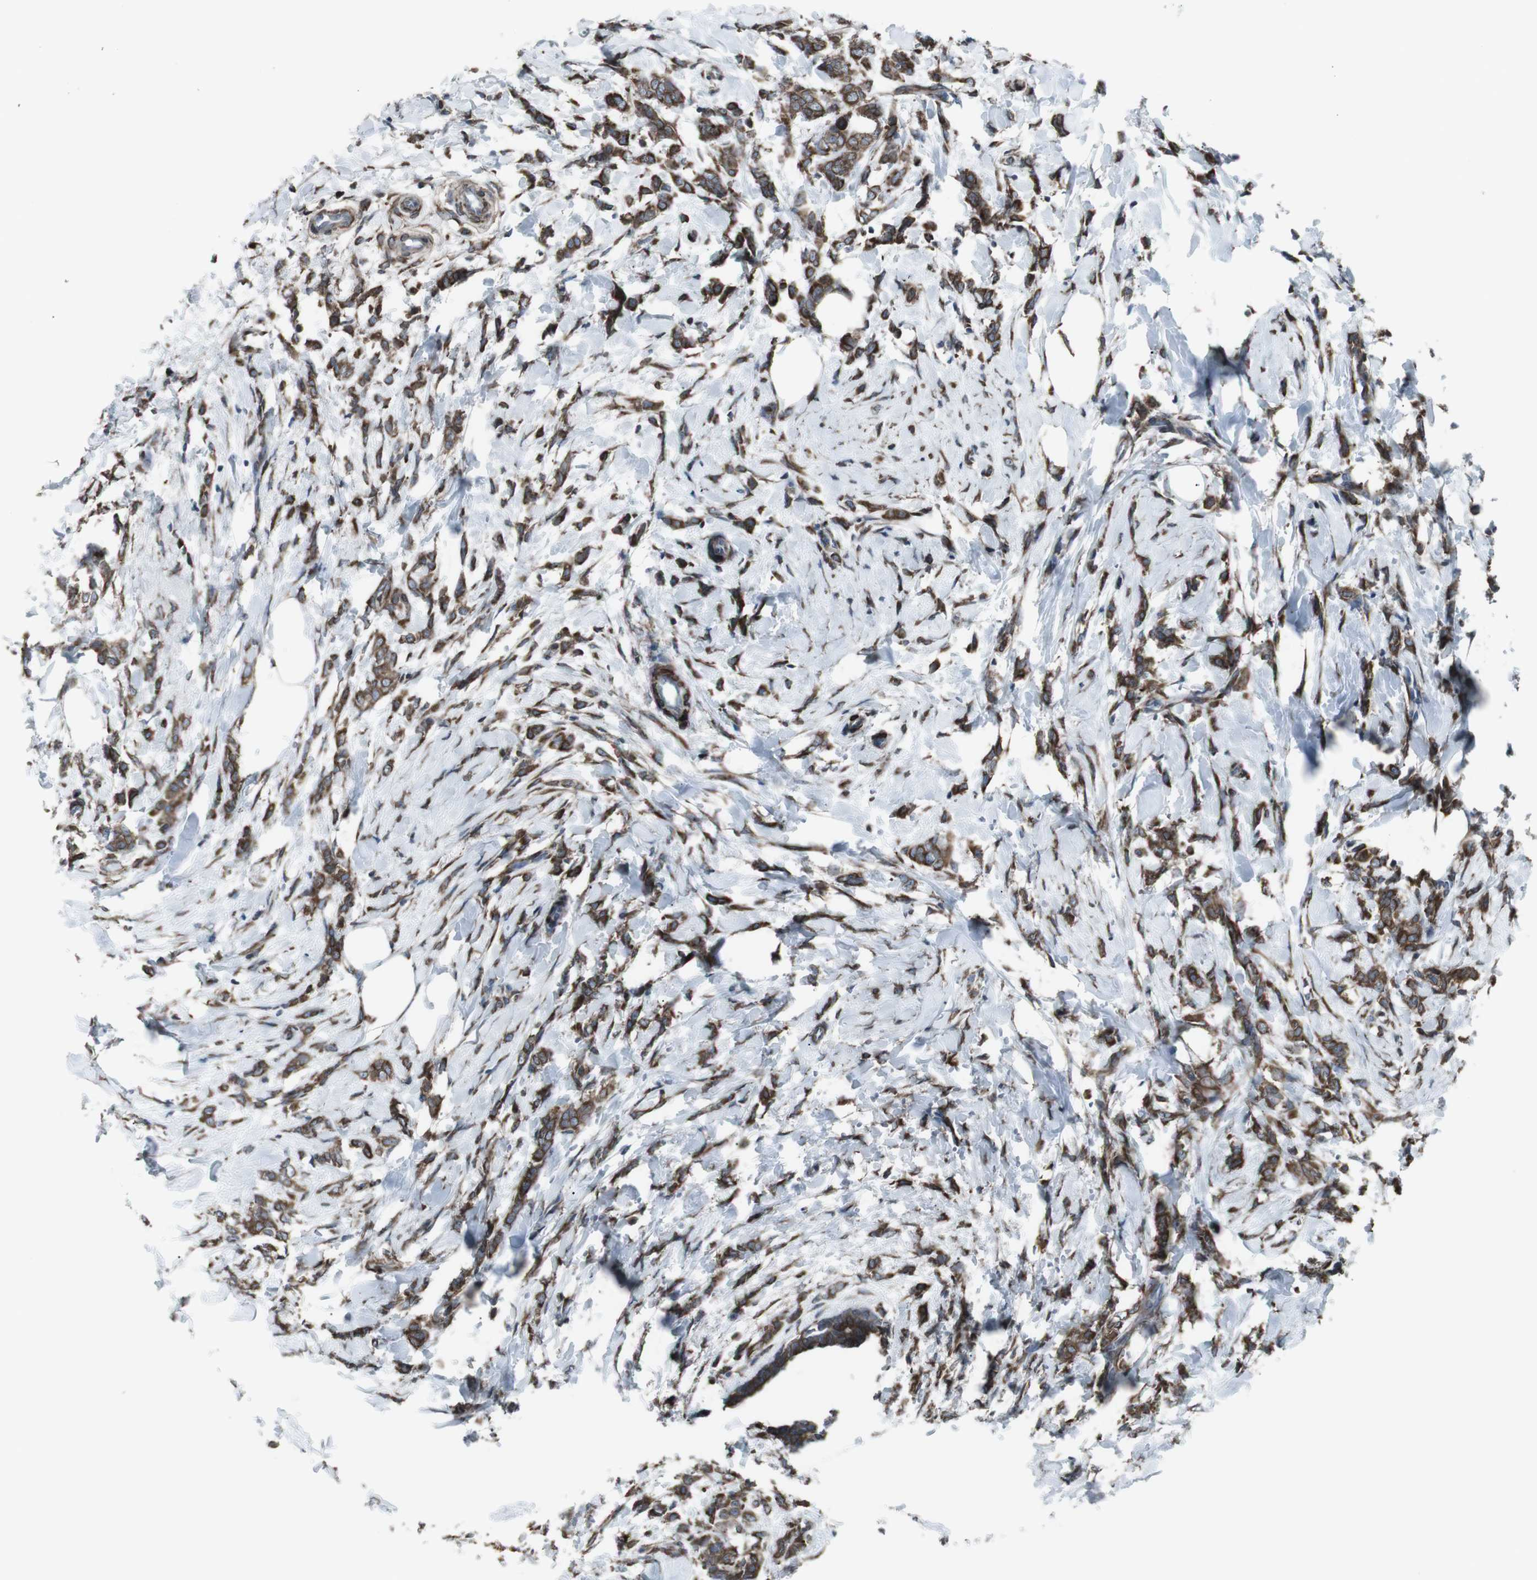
{"staining": {"intensity": "moderate", "quantity": ">75%", "location": "cytoplasmic/membranous"}, "tissue": "breast cancer", "cell_type": "Tumor cells", "image_type": "cancer", "snomed": [{"axis": "morphology", "description": "Lobular carcinoma, in situ"}, {"axis": "morphology", "description": "Lobular carcinoma"}, {"axis": "topography", "description": "Breast"}], "caption": "IHC photomicrograph of breast lobular carcinoma stained for a protein (brown), which exhibits medium levels of moderate cytoplasmic/membranous positivity in about >75% of tumor cells.", "gene": "LNPK", "patient": {"sex": "female", "age": 41}}